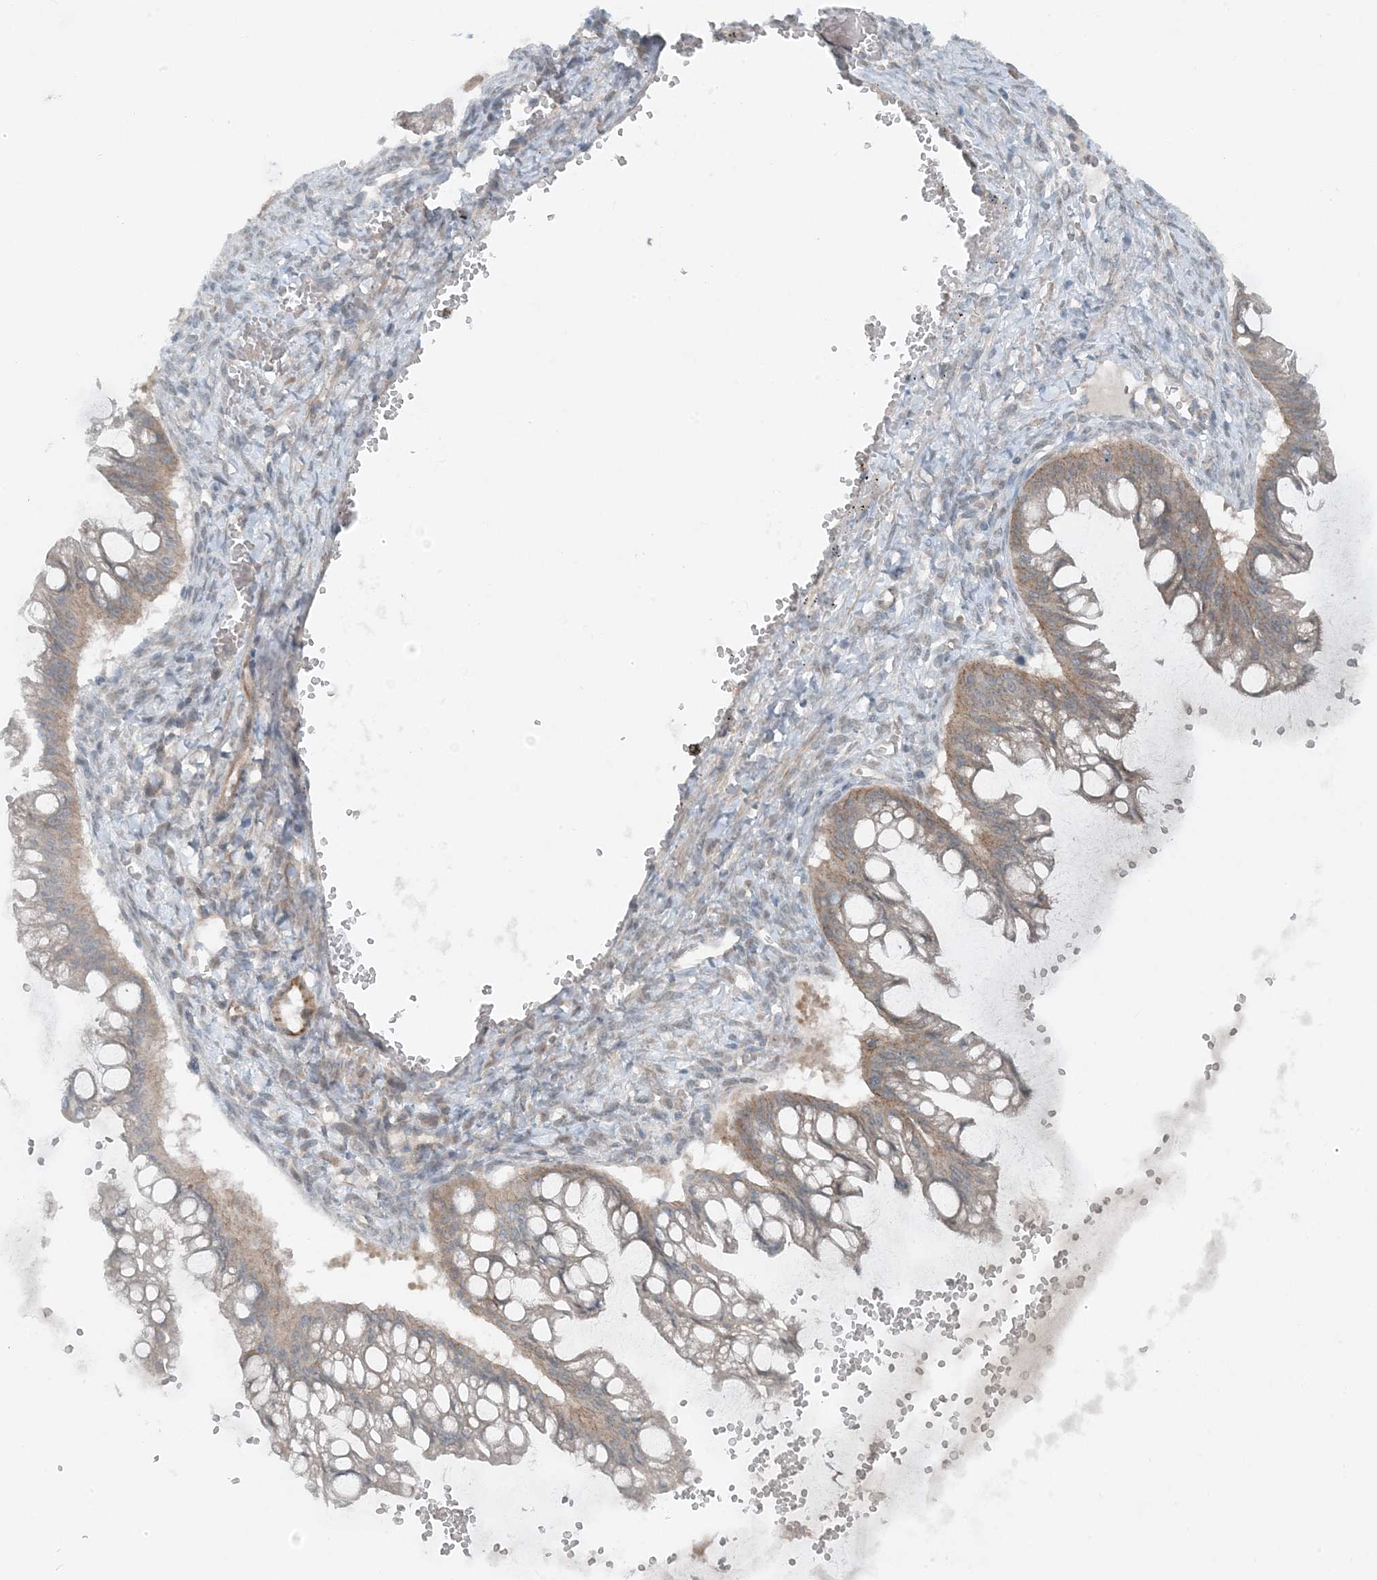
{"staining": {"intensity": "weak", "quantity": ">75%", "location": "cytoplasmic/membranous"}, "tissue": "ovarian cancer", "cell_type": "Tumor cells", "image_type": "cancer", "snomed": [{"axis": "morphology", "description": "Cystadenocarcinoma, mucinous, NOS"}, {"axis": "topography", "description": "Ovary"}], "caption": "A photomicrograph showing weak cytoplasmic/membranous positivity in about >75% of tumor cells in ovarian cancer (mucinous cystadenocarcinoma), as visualized by brown immunohistochemical staining.", "gene": "MITD1", "patient": {"sex": "female", "age": 73}}